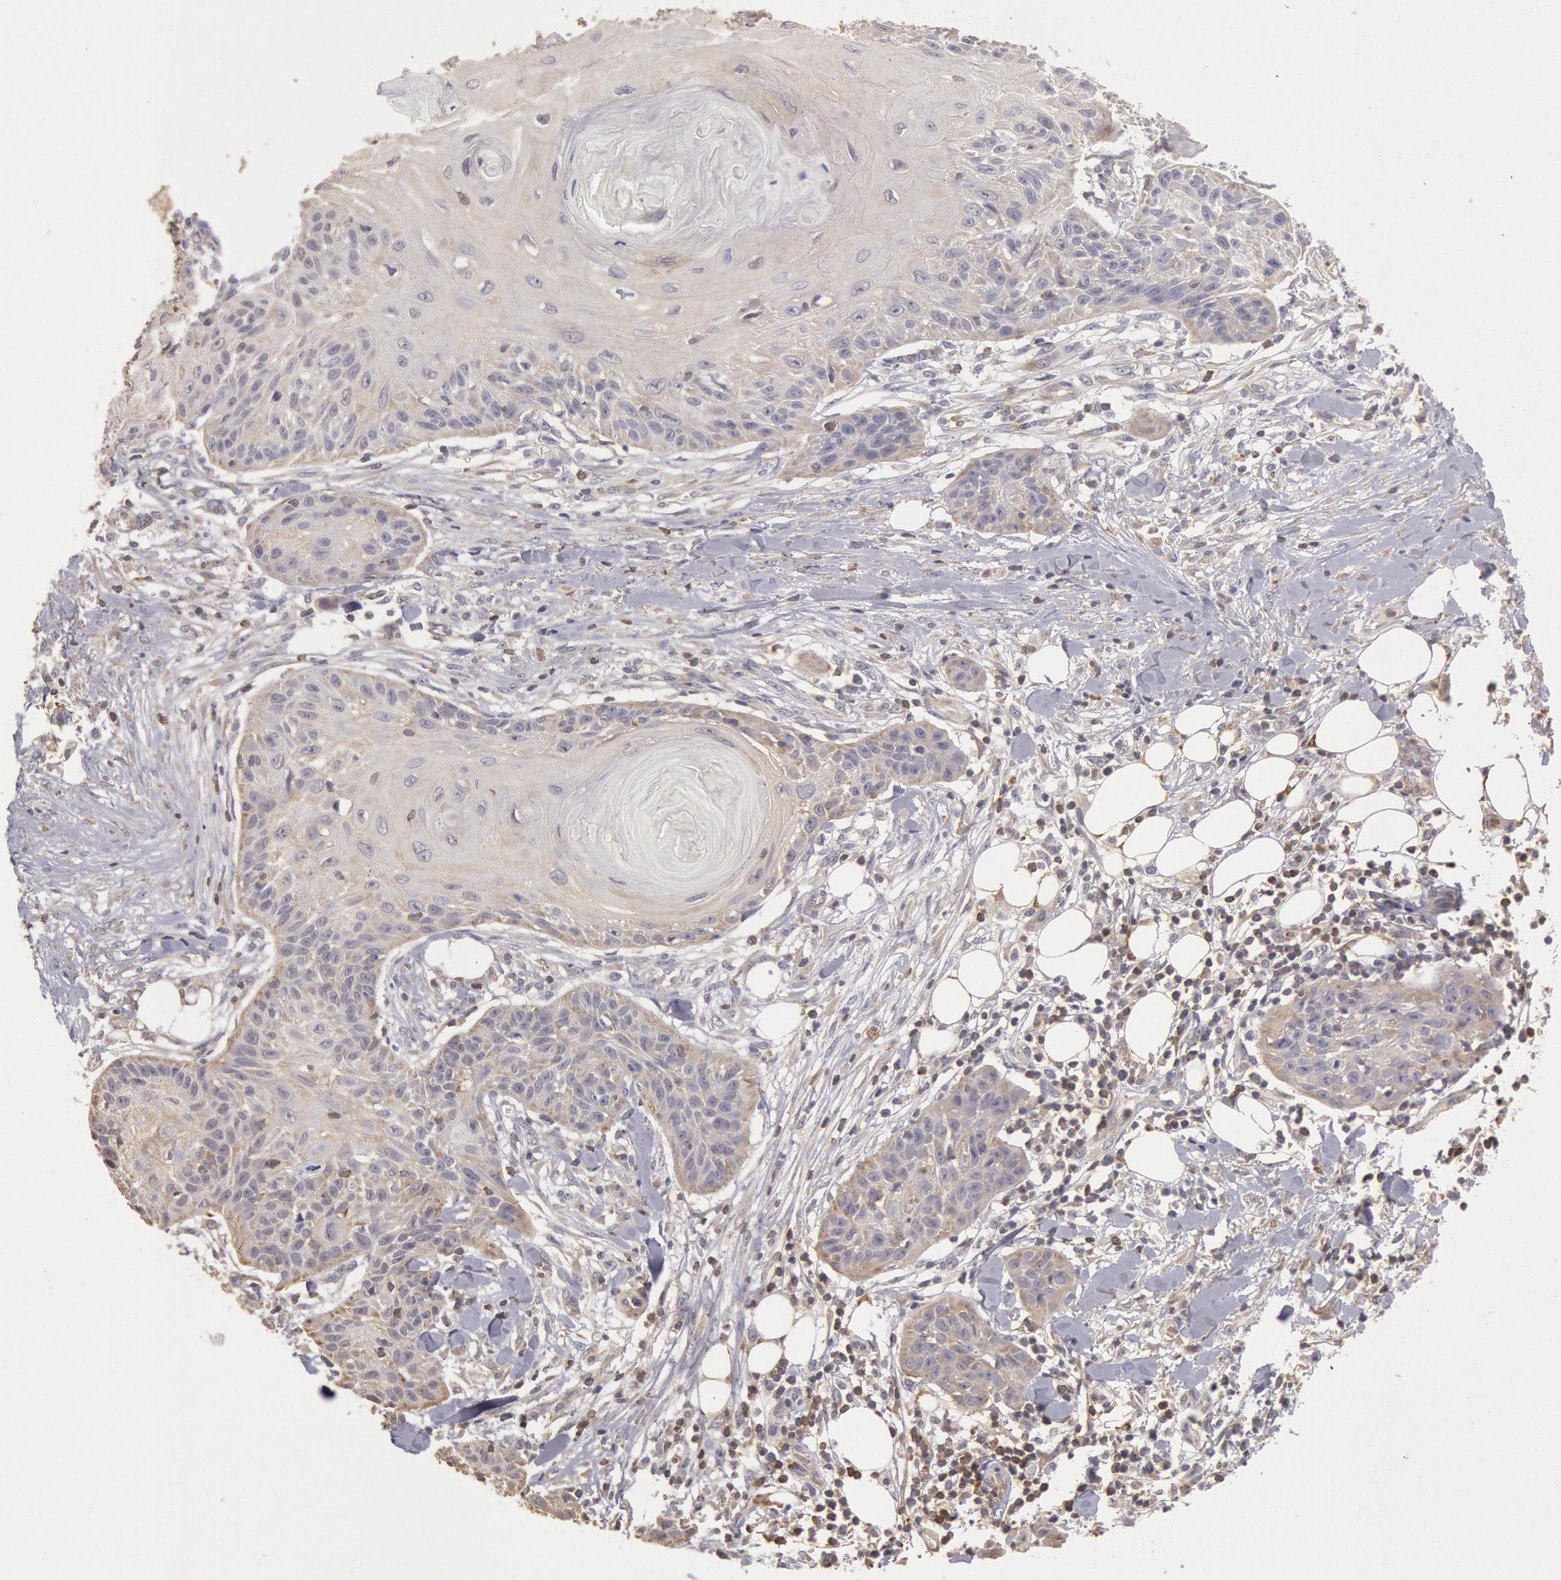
{"staining": {"intensity": "weak", "quantity": ">75%", "location": "cytoplasmic/membranous"}, "tissue": "skin cancer", "cell_type": "Tumor cells", "image_type": "cancer", "snomed": [{"axis": "morphology", "description": "Squamous cell carcinoma, NOS"}, {"axis": "topography", "description": "Skin"}], "caption": "This micrograph demonstrates squamous cell carcinoma (skin) stained with immunohistochemistry (IHC) to label a protein in brown. The cytoplasmic/membranous of tumor cells show weak positivity for the protein. Nuclei are counter-stained blue.", "gene": "NMT2", "patient": {"sex": "female", "age": 88}}